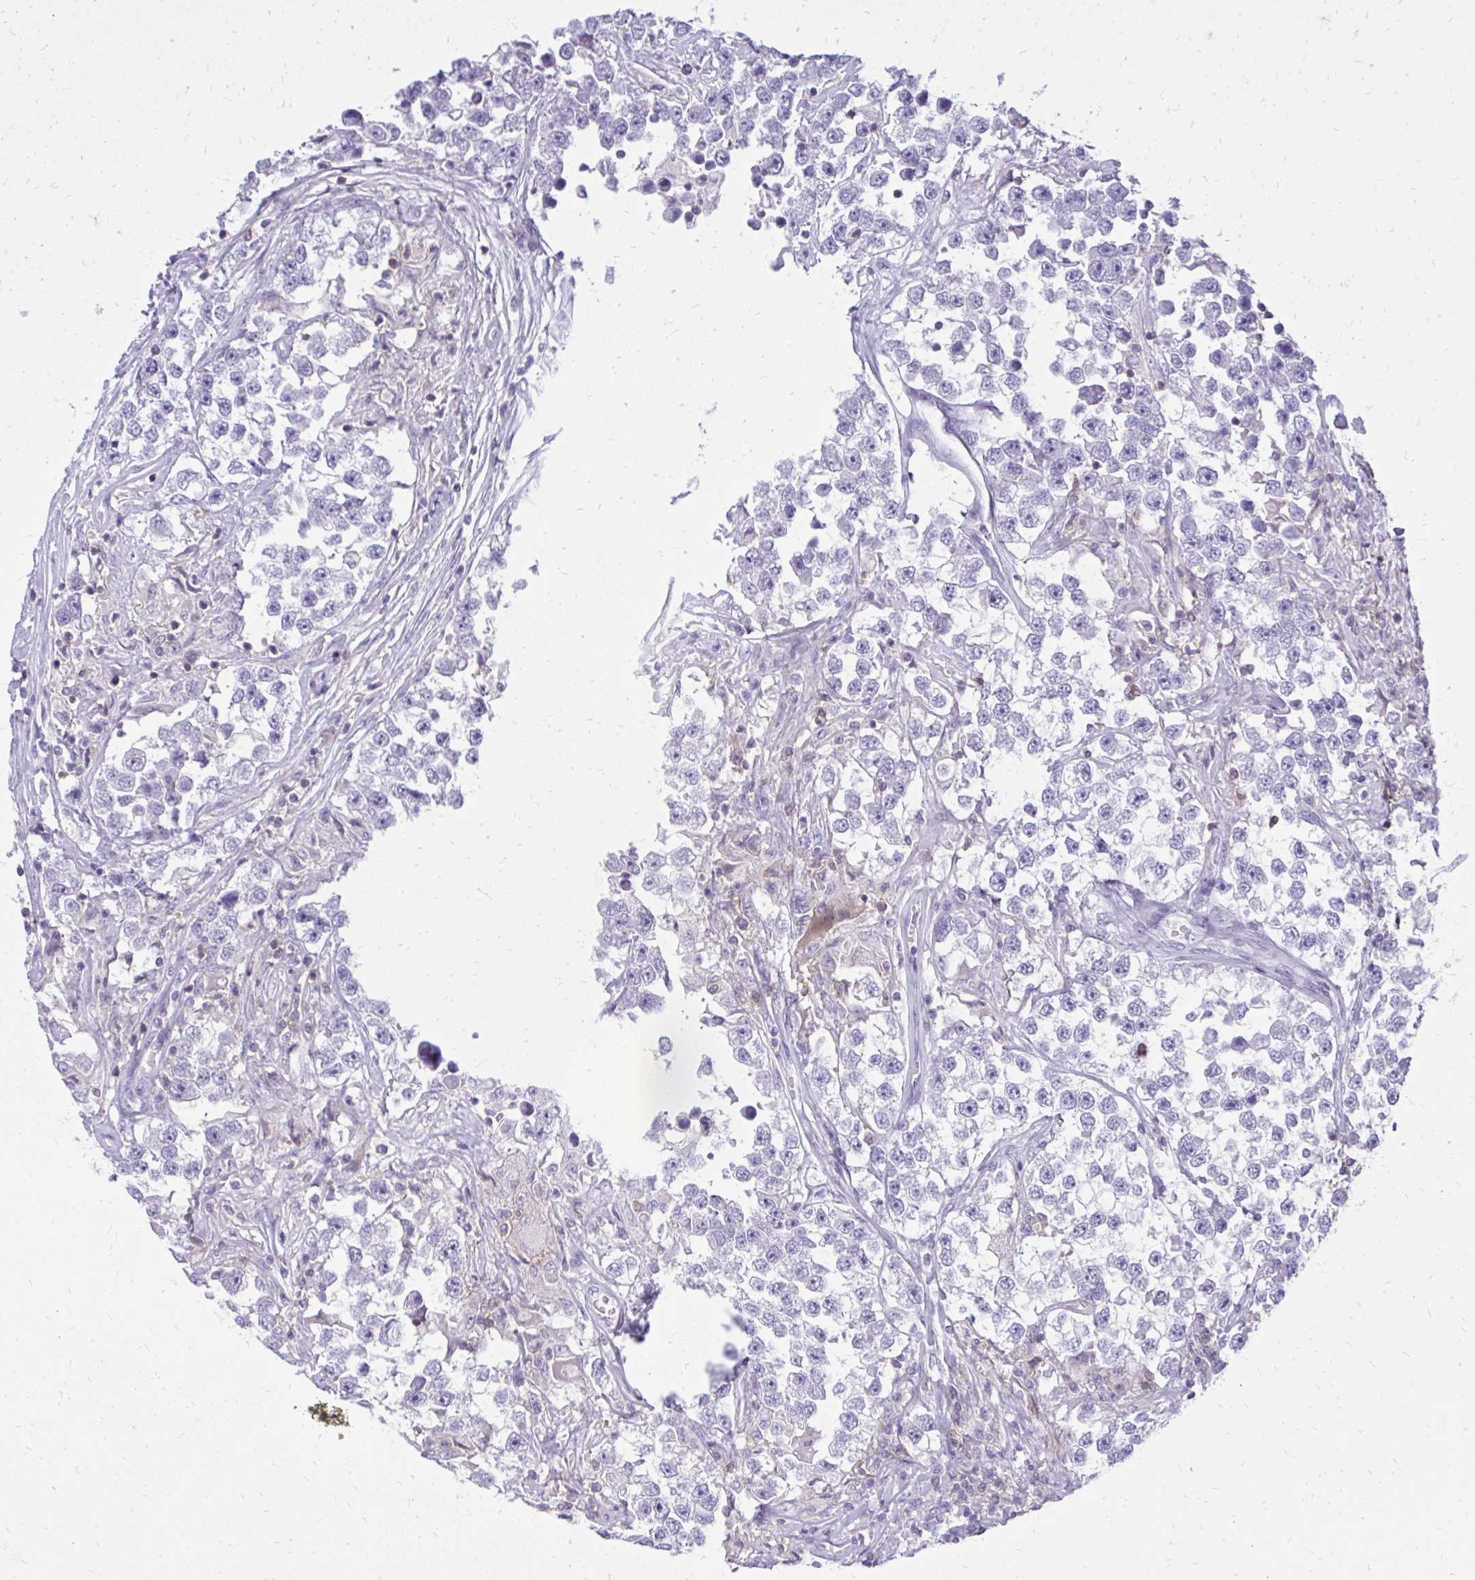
{"staining": {"intensity": "negative", "quantity": "none", "location": "none"}, "tissue": "testis cancer", "cell_type": "Tumor cells", "image_type": "cancer", "snomed": [{"axis": "morphology", "description": "Seminoma, NOS"}, {"axis": "topography", "description": "Testis"}], "caption": "This is an immunohistochemistry (IHC) micrograph of testis seminoma. There is no expression in tumor cells.", "gene": "GPRIN3", "patient": {"sex": "male", "age": 46}}